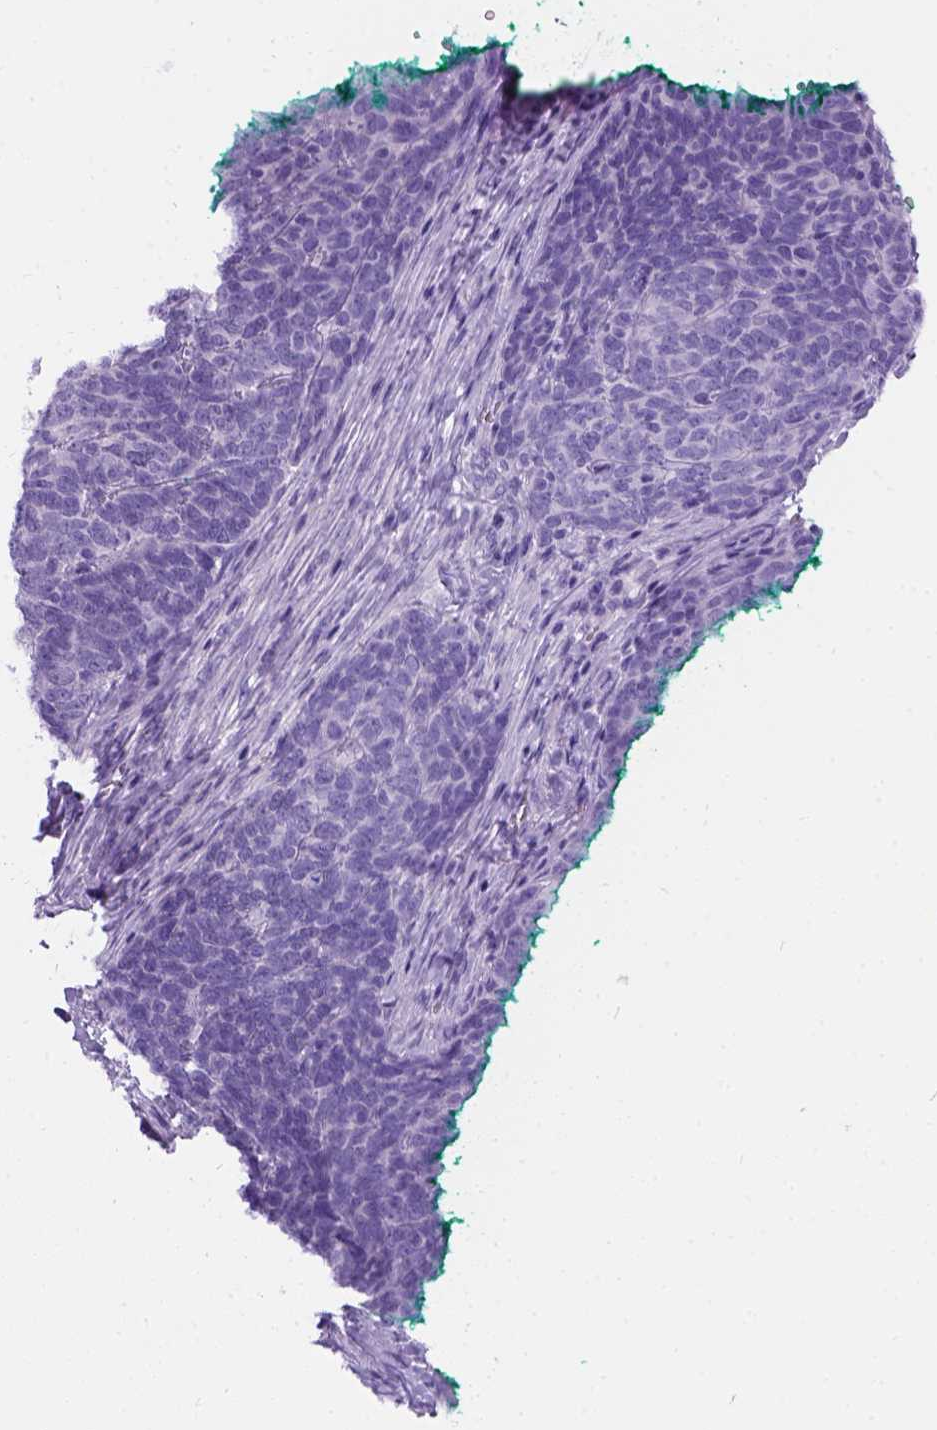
{"staining": {"intensity": "negative", "quantity": "none", "location": "none"}, "tissue": "skin cancer", "cell_type": "Tumor cells", "image_type": "cancer", "snomed": [{"axis": "morphology", "description": "Squamous cell carcinoma, NOS"}, {"axis": "topography", "description": "Skin"}, {"axis": "topography", "description": "Anal"}], "caption": "Tumor cells are negative for brown protein staining in skin cancer (squamous cell carcinoma).", "gene": "C7orf57", "patient": {"sex": "female", "age": 51}}